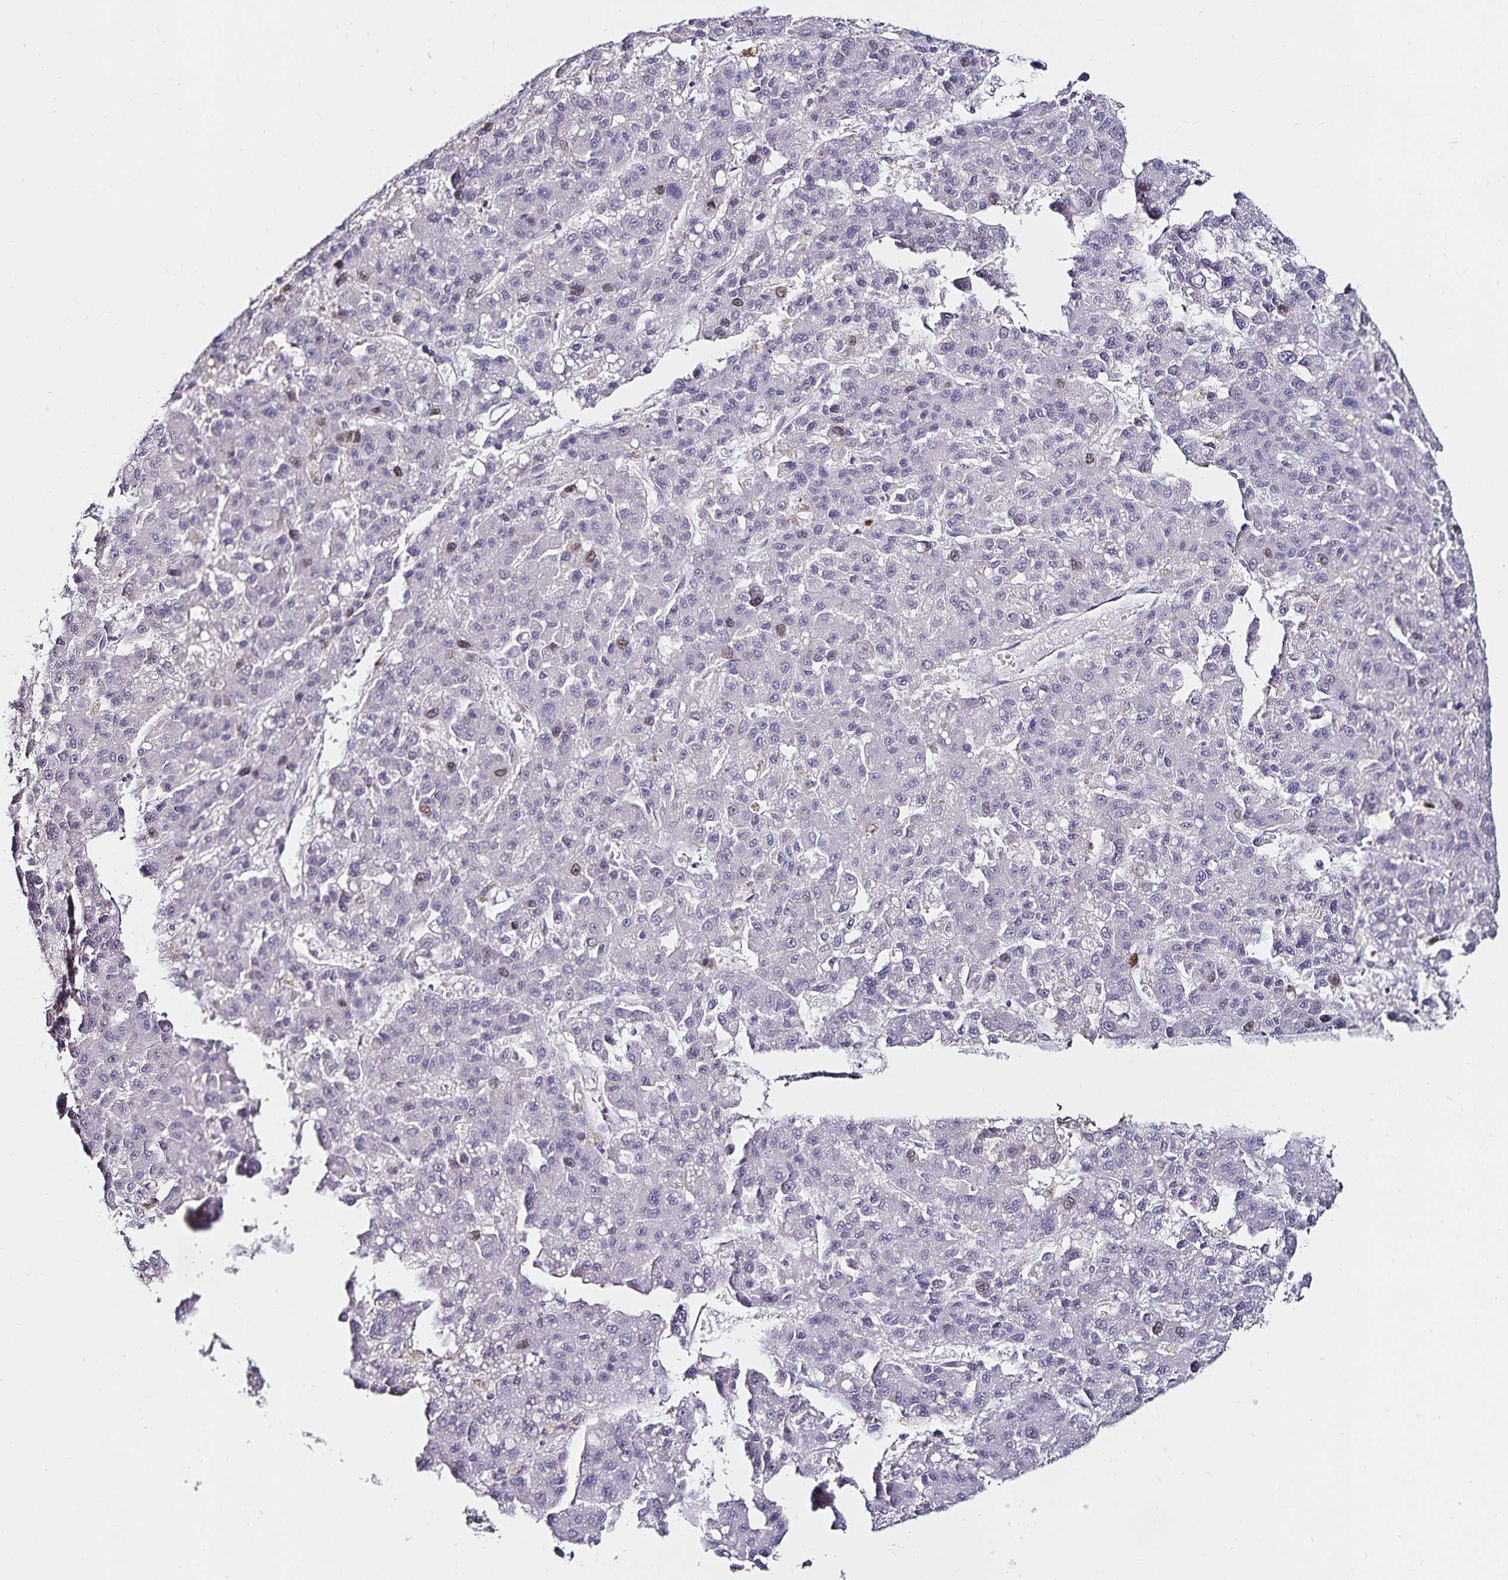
{"staining": {"intensity": "weak", "quantity": "<25%", "location": "nuclear"}, "tissue": "liver cancer", "cell_type": "Tumor cells", "image_type": "cancer", "snomed": [{"axis": "morphology", "description": "Carcinoma, Hepatocellular, NOS"}, {"axis": "topography", "description": "Liver"}], "caption": "Liver cancer (hepatocellular carcinoma) was stained to show a protein in brown. There is no significant positivity in tumor cells.", "gene": "ANLN", "patient": {"sex": "male", "age": 70}}